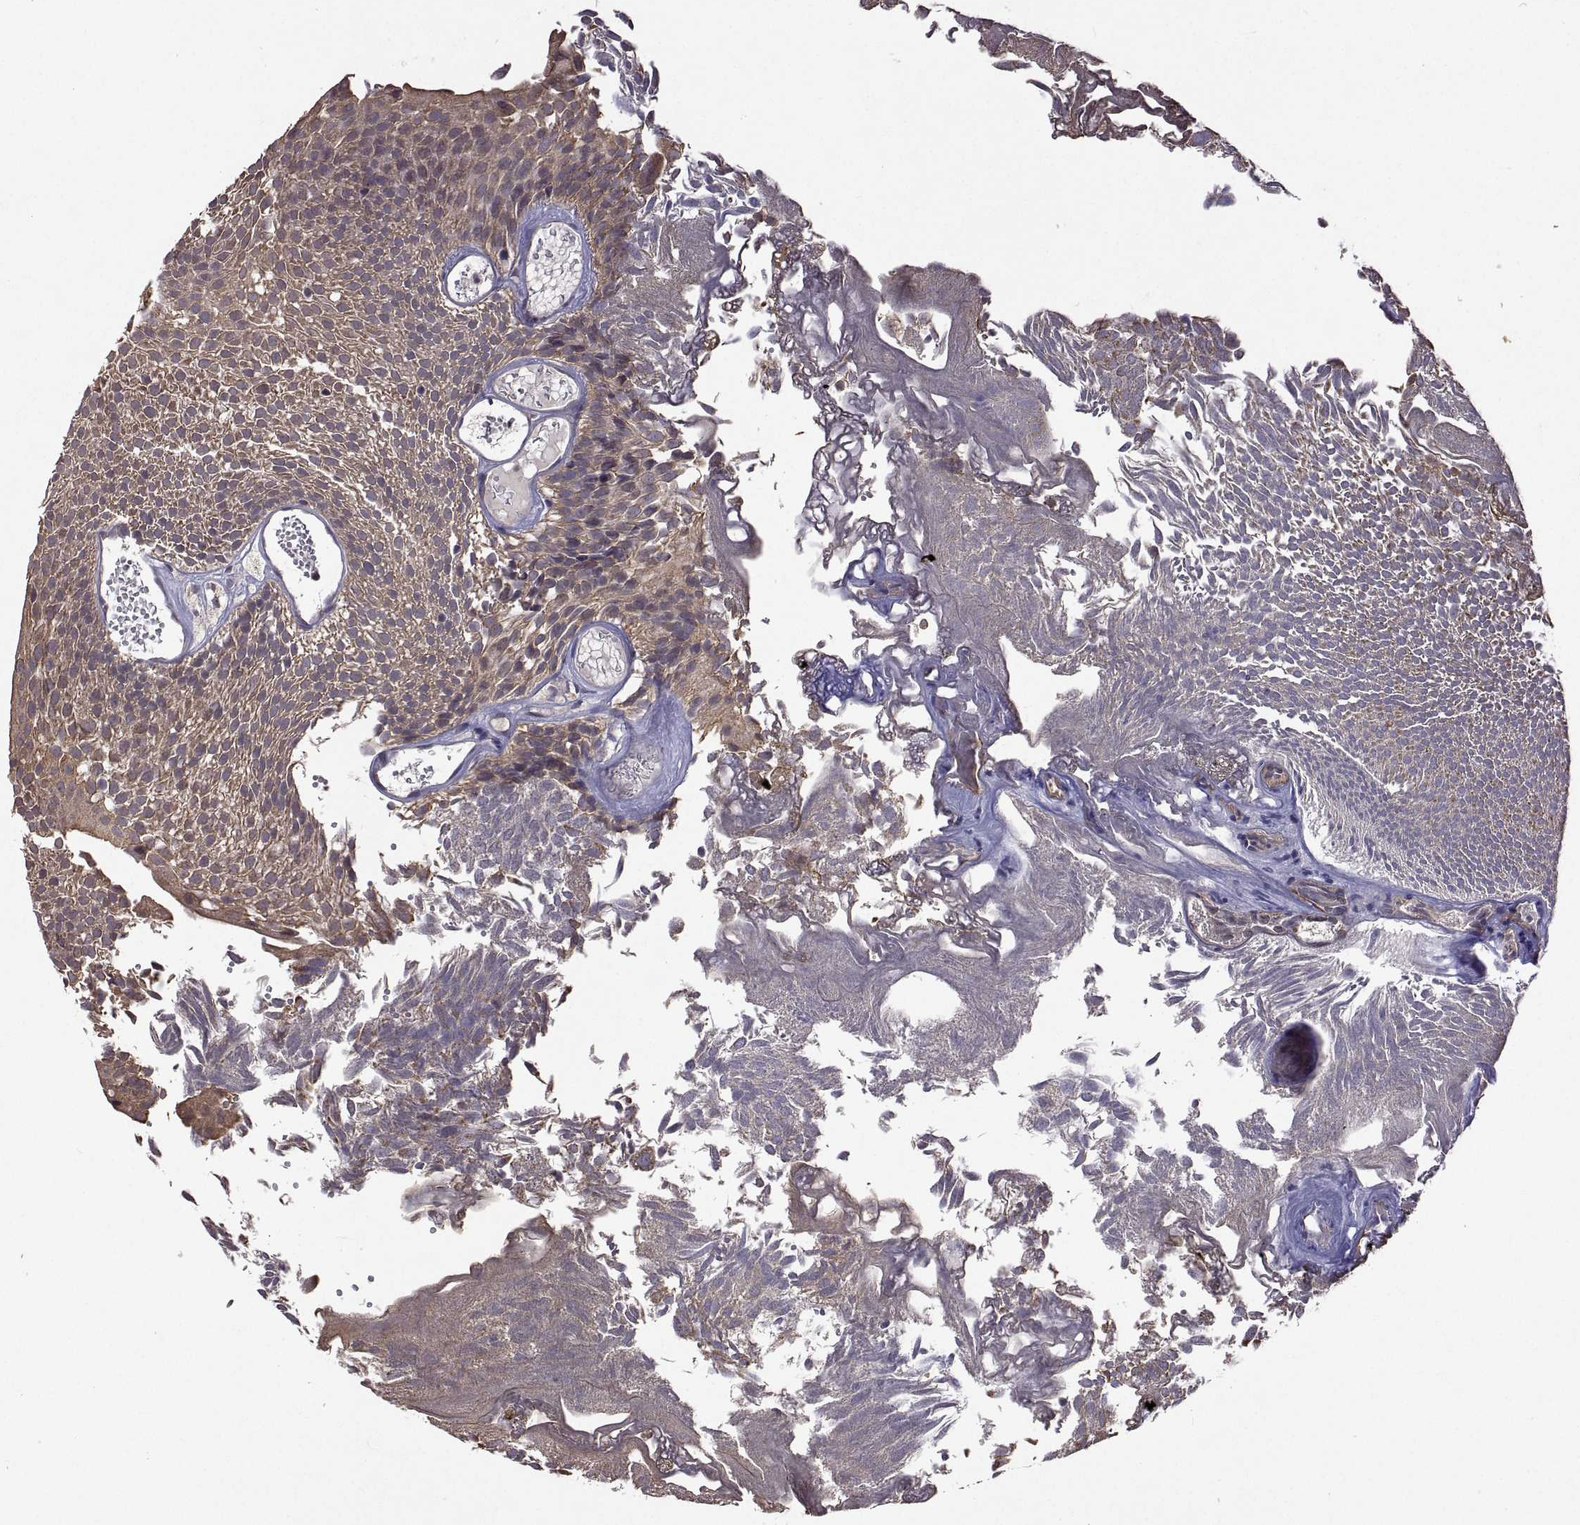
{"staining": {"intensity": "moderate", "quantity": ">75%", "location": "cytoplasmic/membranous"}, "tissue": "urothelial cancer", "cell_type": "Tumor cells", "image_type": "cancer", "snomed": [{"axis": "morphology", "description": "Urothelial carcinoma, Low grade"}, {"axis": "topography", "description": "Urinary bladder"}], "caption": "There is medium levels of moderate cytoplasmic/membranous expression in tumor cells of urothelial cancer, as demonstrated by immunohistochemical staining (brown color).", "gene": "LAMA1", "patient": {"sex": "male", "age": 52}}